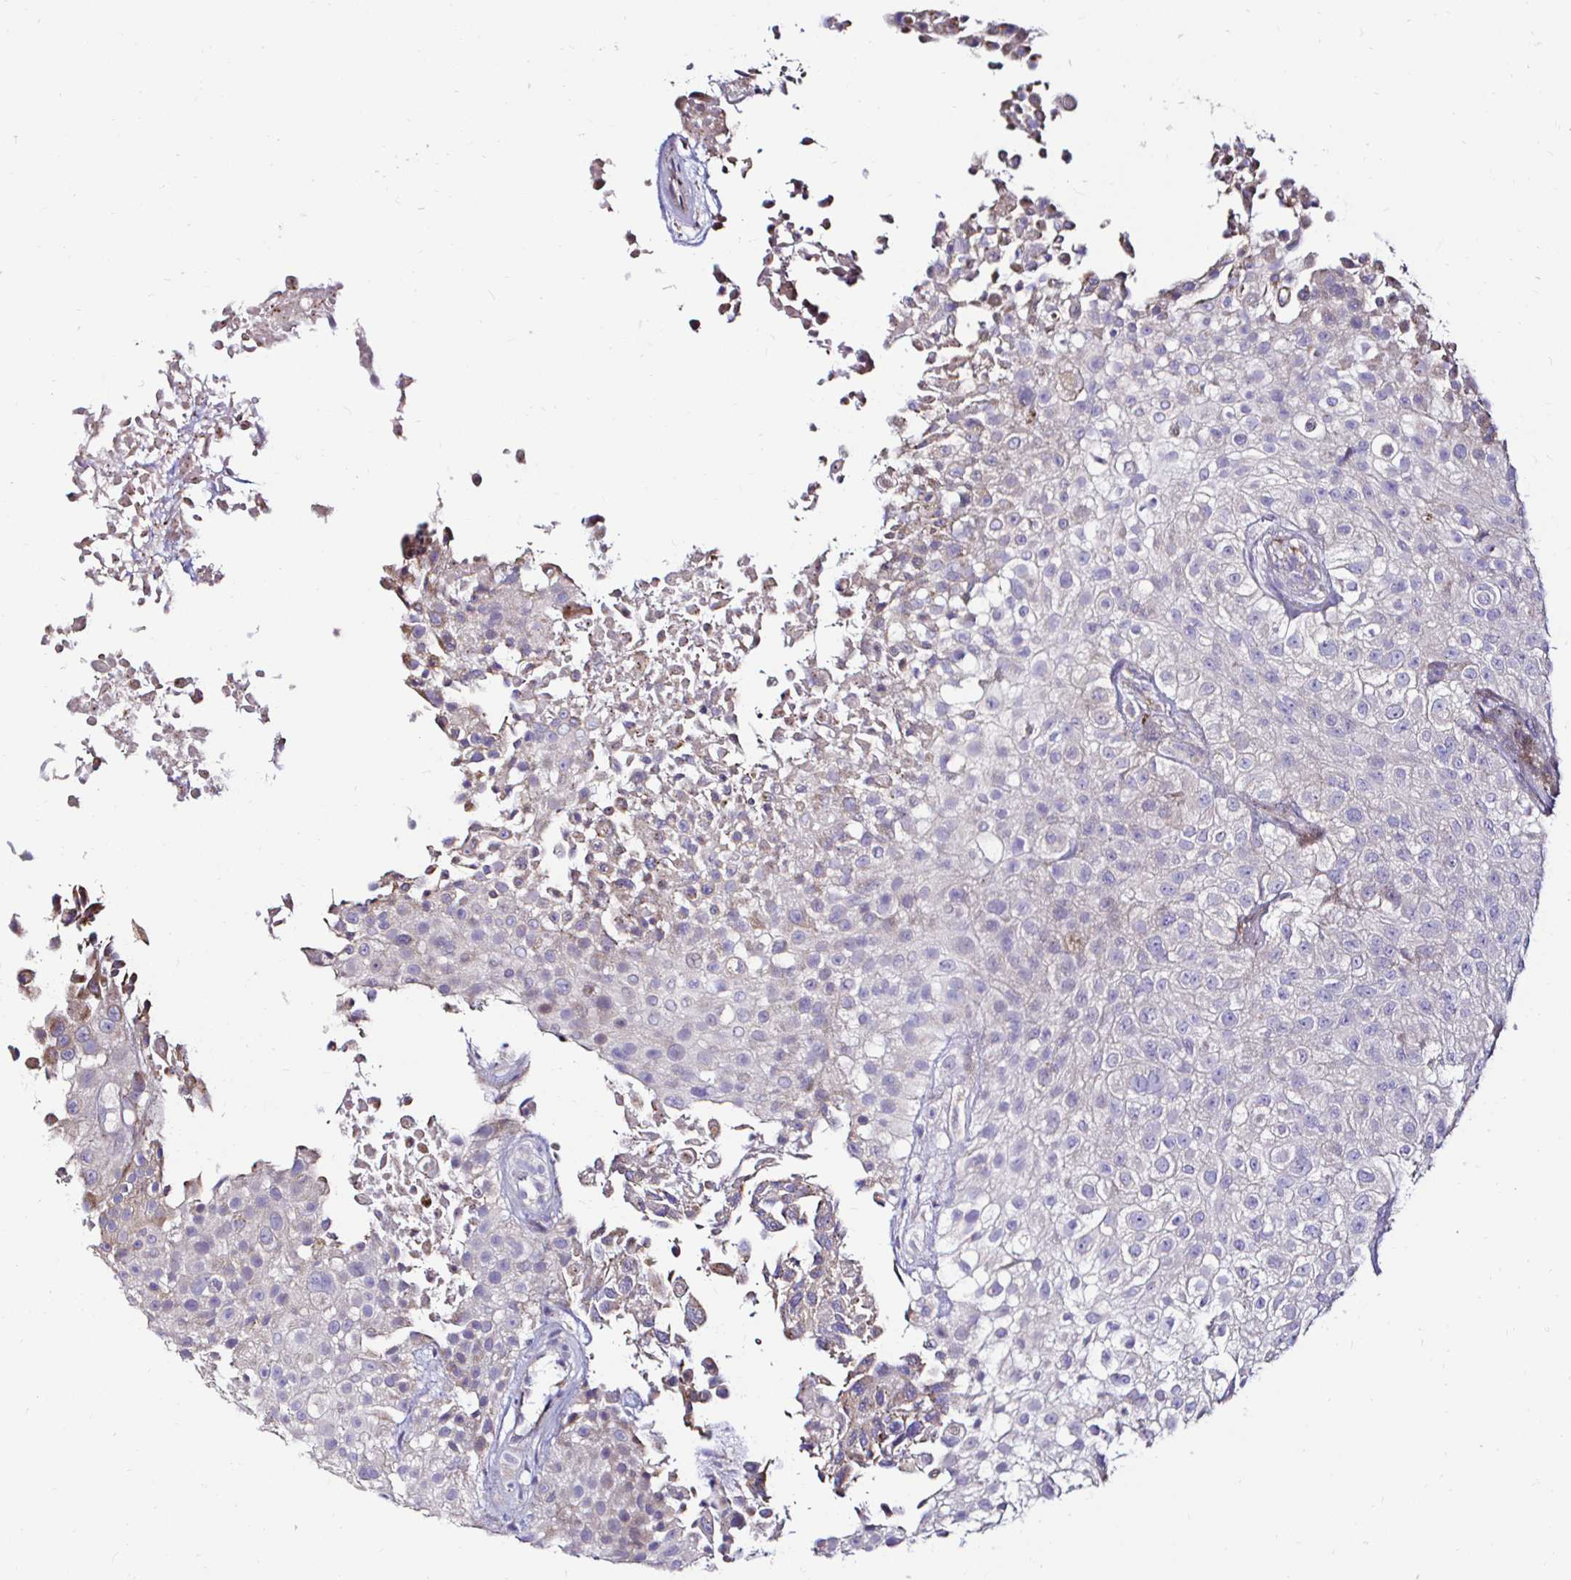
{"staining": {"intensity": "weak", "quantity": "<25%", "location": "cytoplasmic/membranous"}, "tissue": "urothelial cancer", "cell_type": "Tumor cells", "image_type": "cancer", "snomed": [{"axis": "morphology", "description": "Urothelial carcinoma, High grade"}, {"axis": "topography", "description": "Urinary bladder"}], "caption": "Immunohistochemistry of urothelial carcinoma (high-grade) displays no positivity in tumor cells.", "gene": "GALNS", "patient": {"sex": "male", "age": 56}}